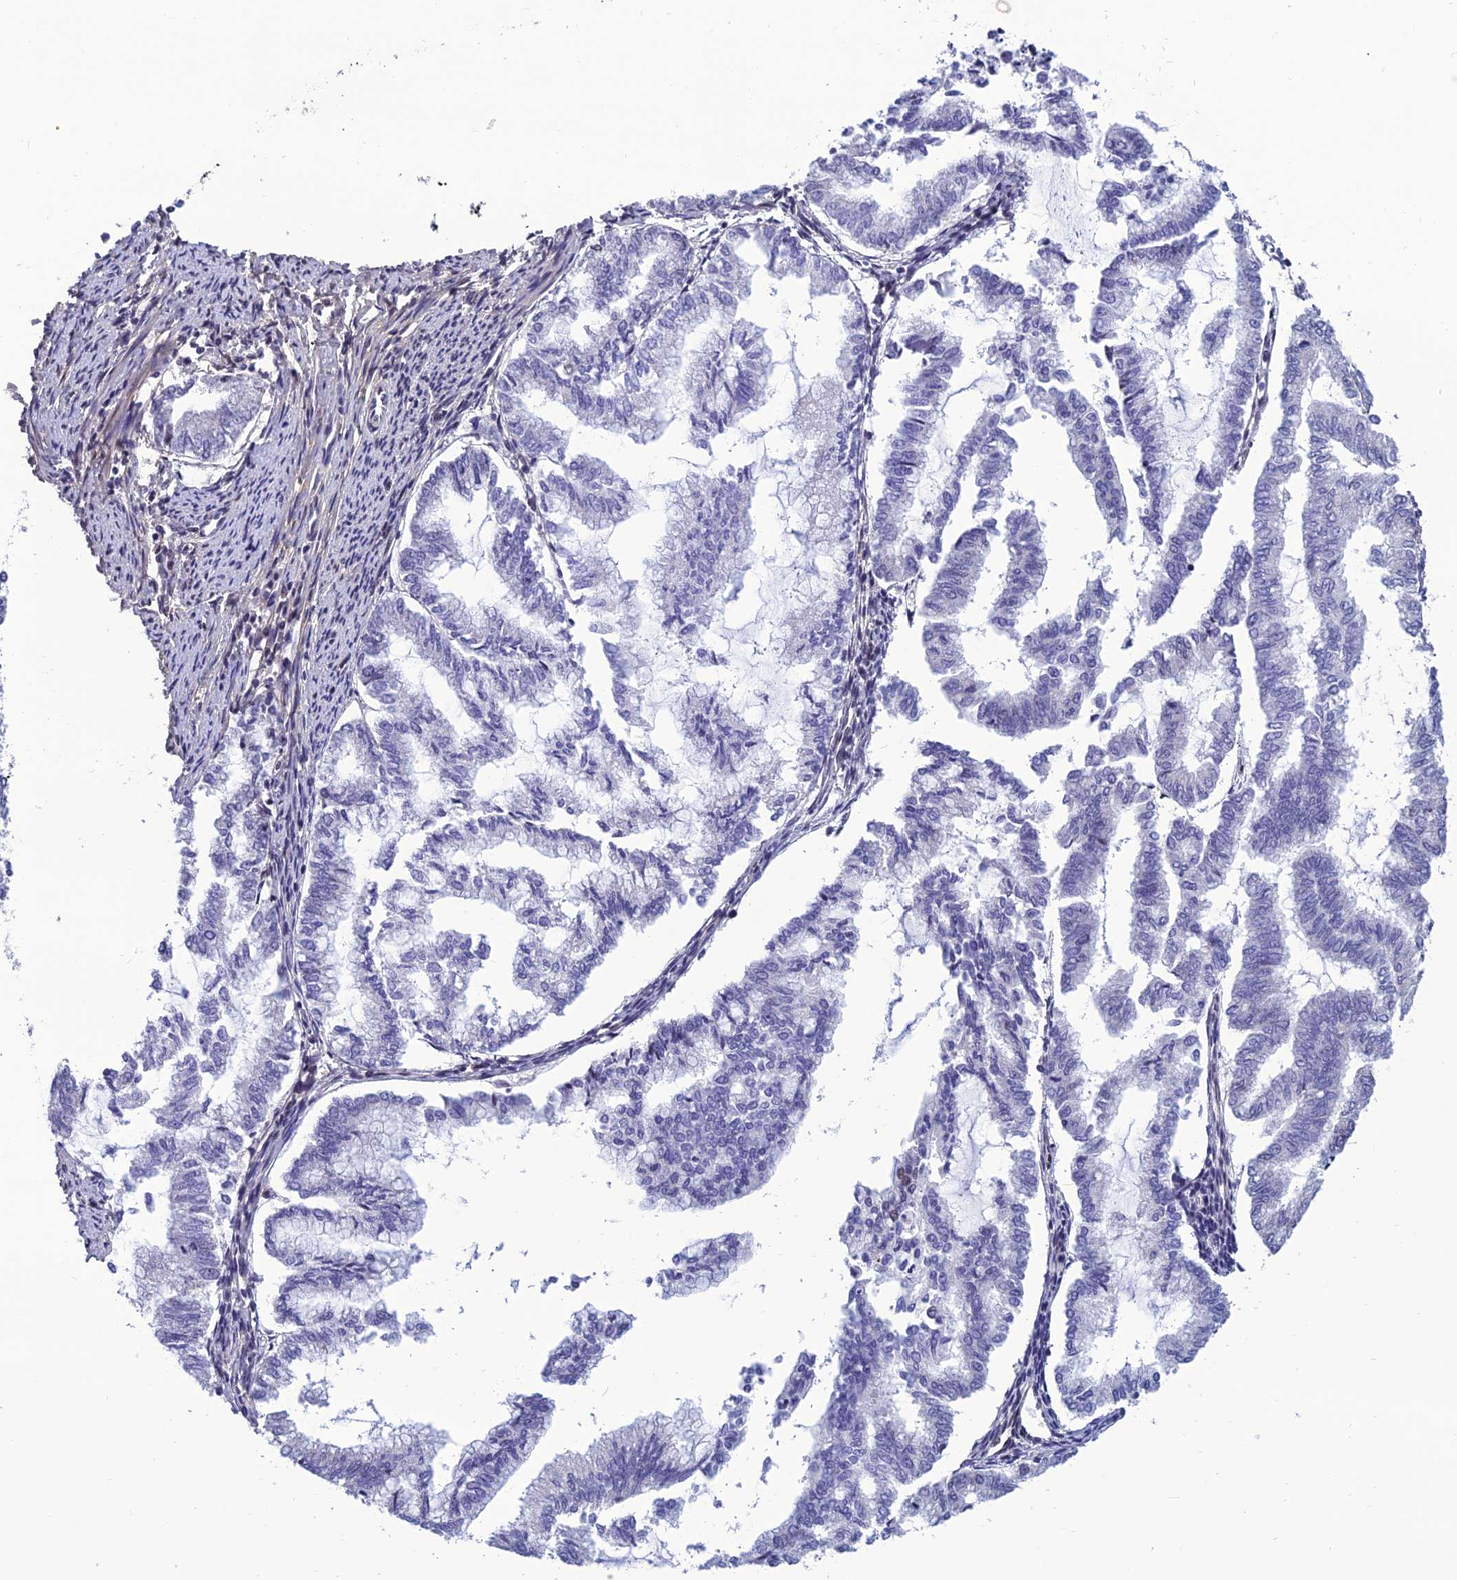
{"staining": {"intensity": "negative", "quantity": "none", "location": "none"}, "tissue": "endometrial cancer", "cell_type": "Tumor cells", "image_type": "cancer", "snomed": [{"axis": "morphology", "description": "Adenocarcinoma, NOS"}, {"axis": "topography", "description": "Endometrium"}], "caption": "This is a histopathology image of IHC staining of endometrial cancer (adenocarcinoma), which shows no expression in tumor cells.", "gene": "RSRC1", "patient": {"sex": "female", "age": 79}}